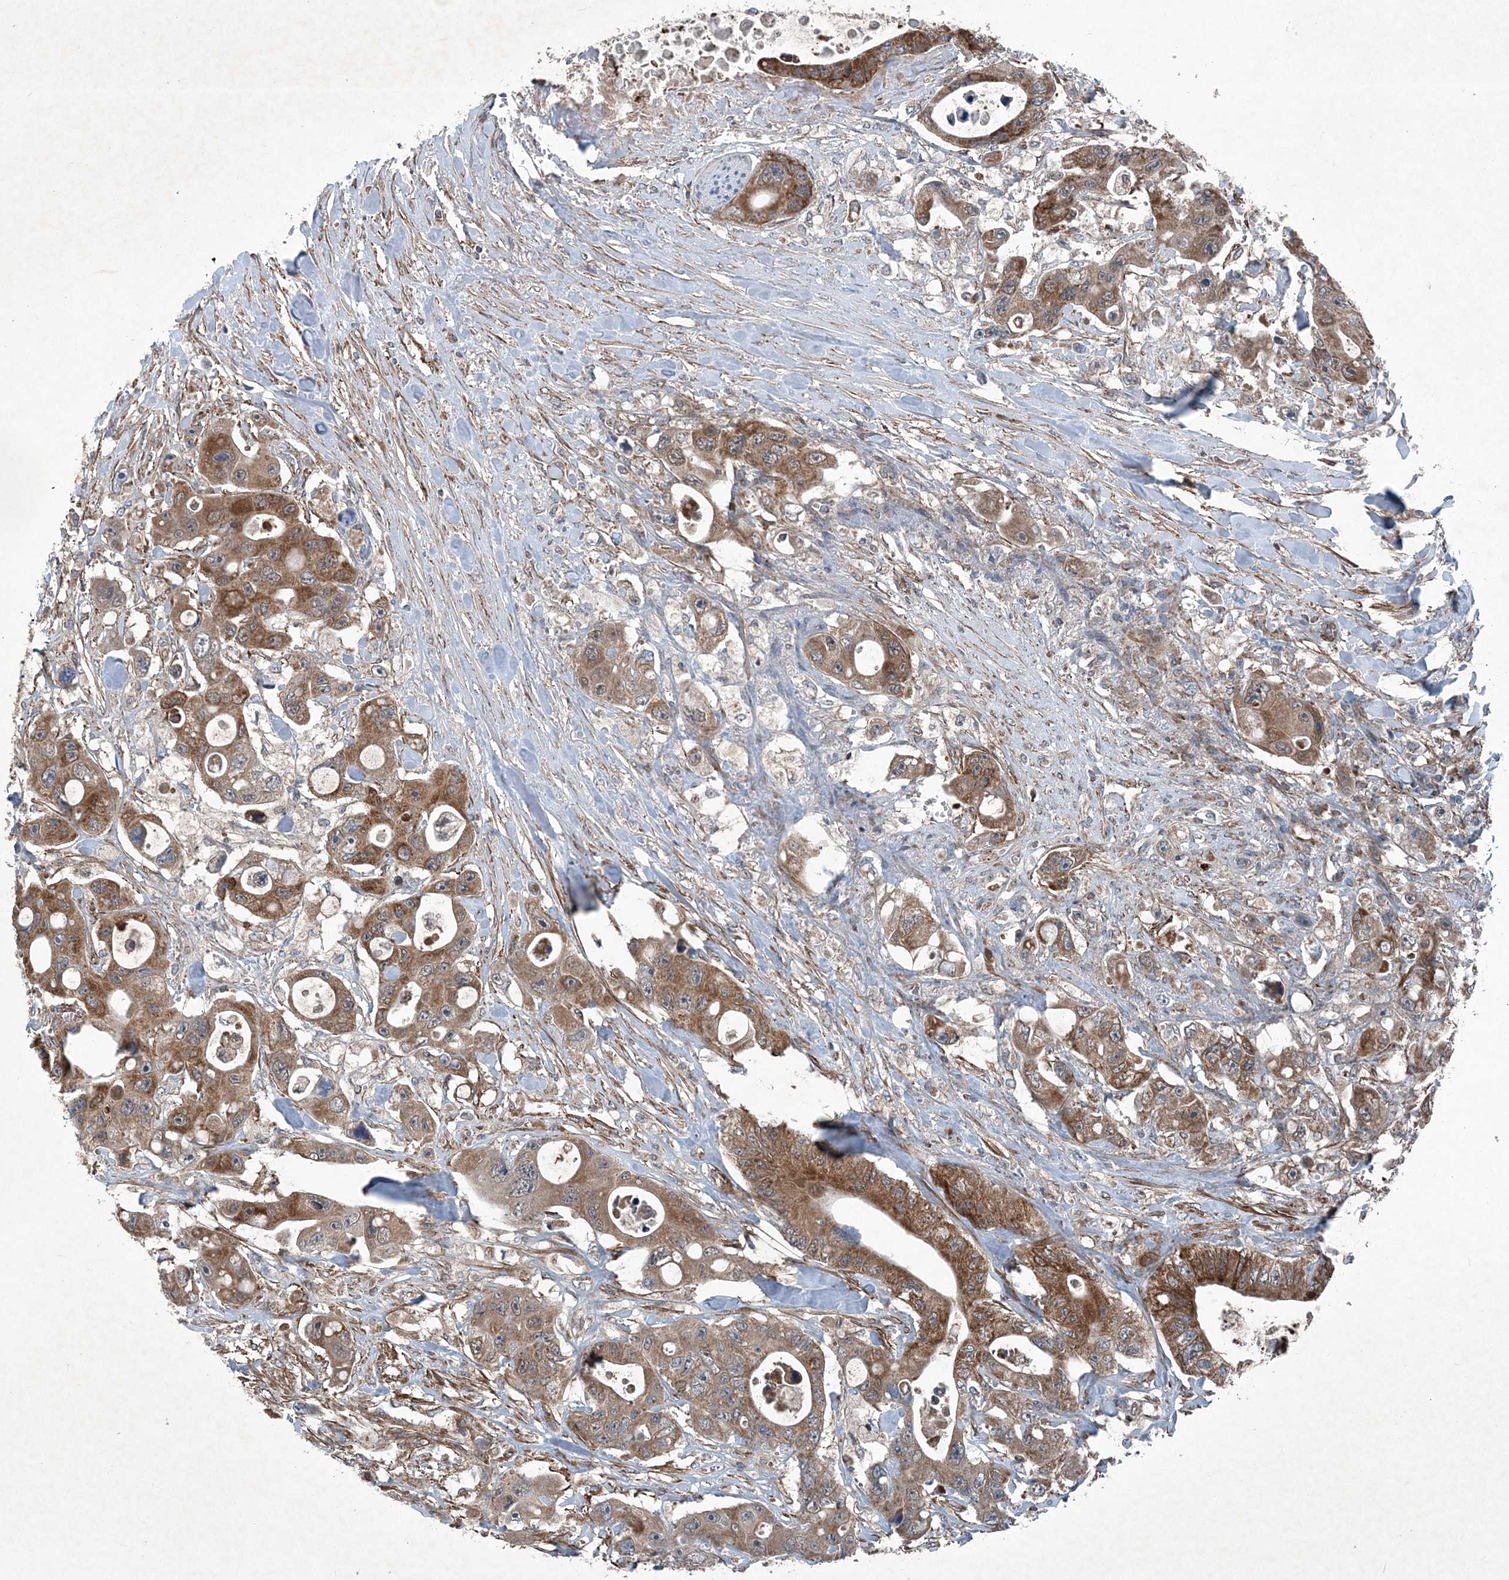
{"staining": {"intensity": "moderate", "quantity": ">75%", "location": "cytoplasmic/membranous"}, "tissue": "colorectal cancer", "cell_type": "Tumor cells", "image_type": "cancer", "snomed": [{"axis": "morphology", "description": "Adenocarcinoma, NOS"}, {"axis": "topography", "description": "Colon"}], "caption": "Immunohistochemistry image of colorectal cancer (adenocarcinoma) stained for a protein (brown), which reveals medium levels of moderate cytoplasmic/membranous staining in approximately >75% of tumor cells.", "gene": "NDUFA2", "patient": {"sex": "female", "age": 46}}